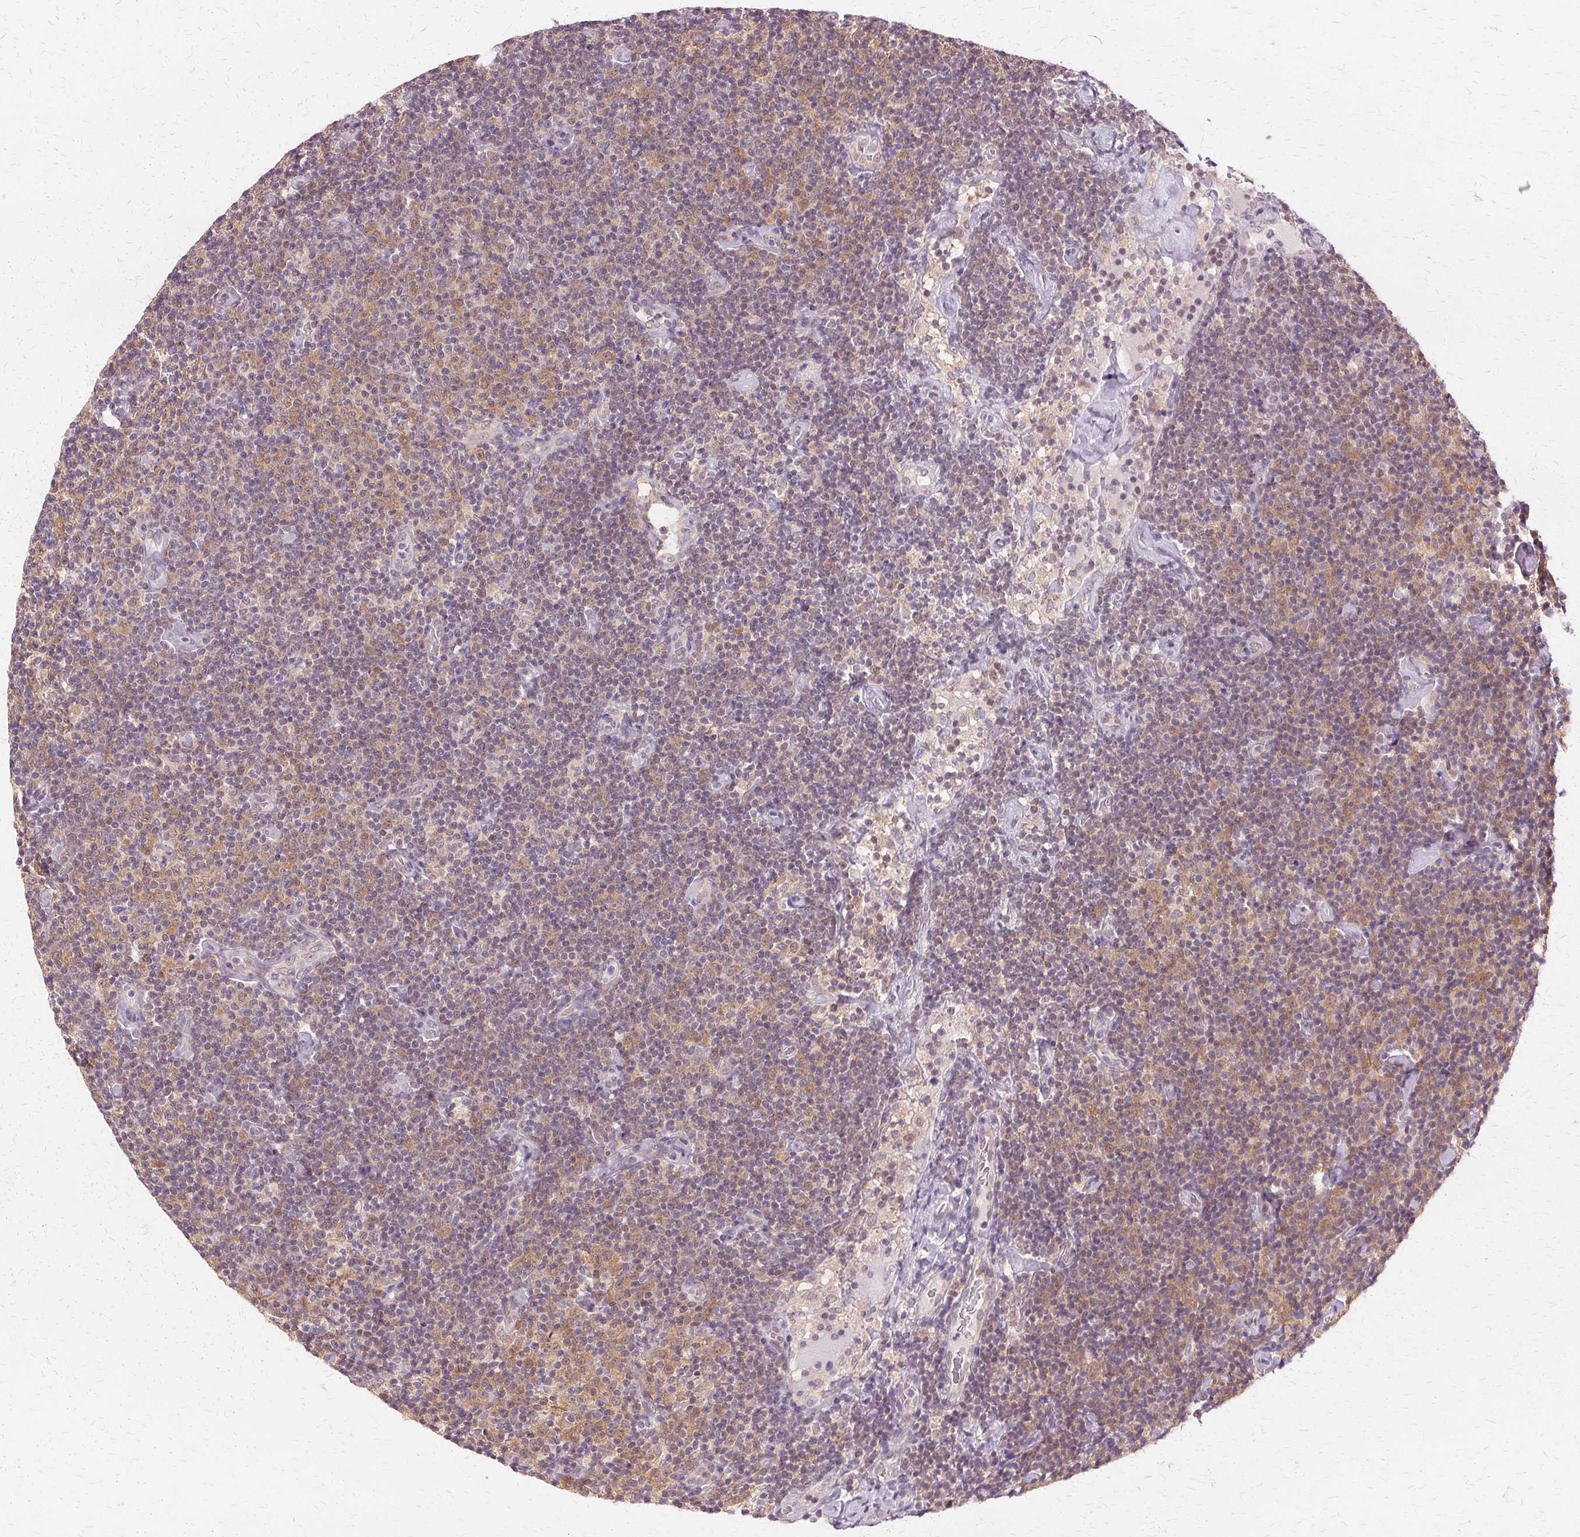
{"staining": {"intensity": "weak", "quantity": "25%-75%", "location": "cytoplasmic/membranous,nuclear"}, "tissue": "lymphoma", "cell_type": "Tumor cells", "image_type": "cancer", "snomed": [{"axis": "morphology", "description": "Malignant lymphoma, non-Hodgkin's type, Low grade"}, {"axis": "topography", "description": "Lymph node"}], "caption": "High-magnification brightfield microscopy of low-grade malignant lymphoma, non-Hodgkin's type stained with DAB (3,3'-diaminobenzidine) (brown) and counterstained with hematoxylin (blue). tumor cells exhibit weak cytoplasmic/membranous and nuclear positivity is present in approximately25%-75% of cells. Nuclei are stained in blue.", "gene": "PRMT5", "patient": {"sex": "male", "age": 81}}